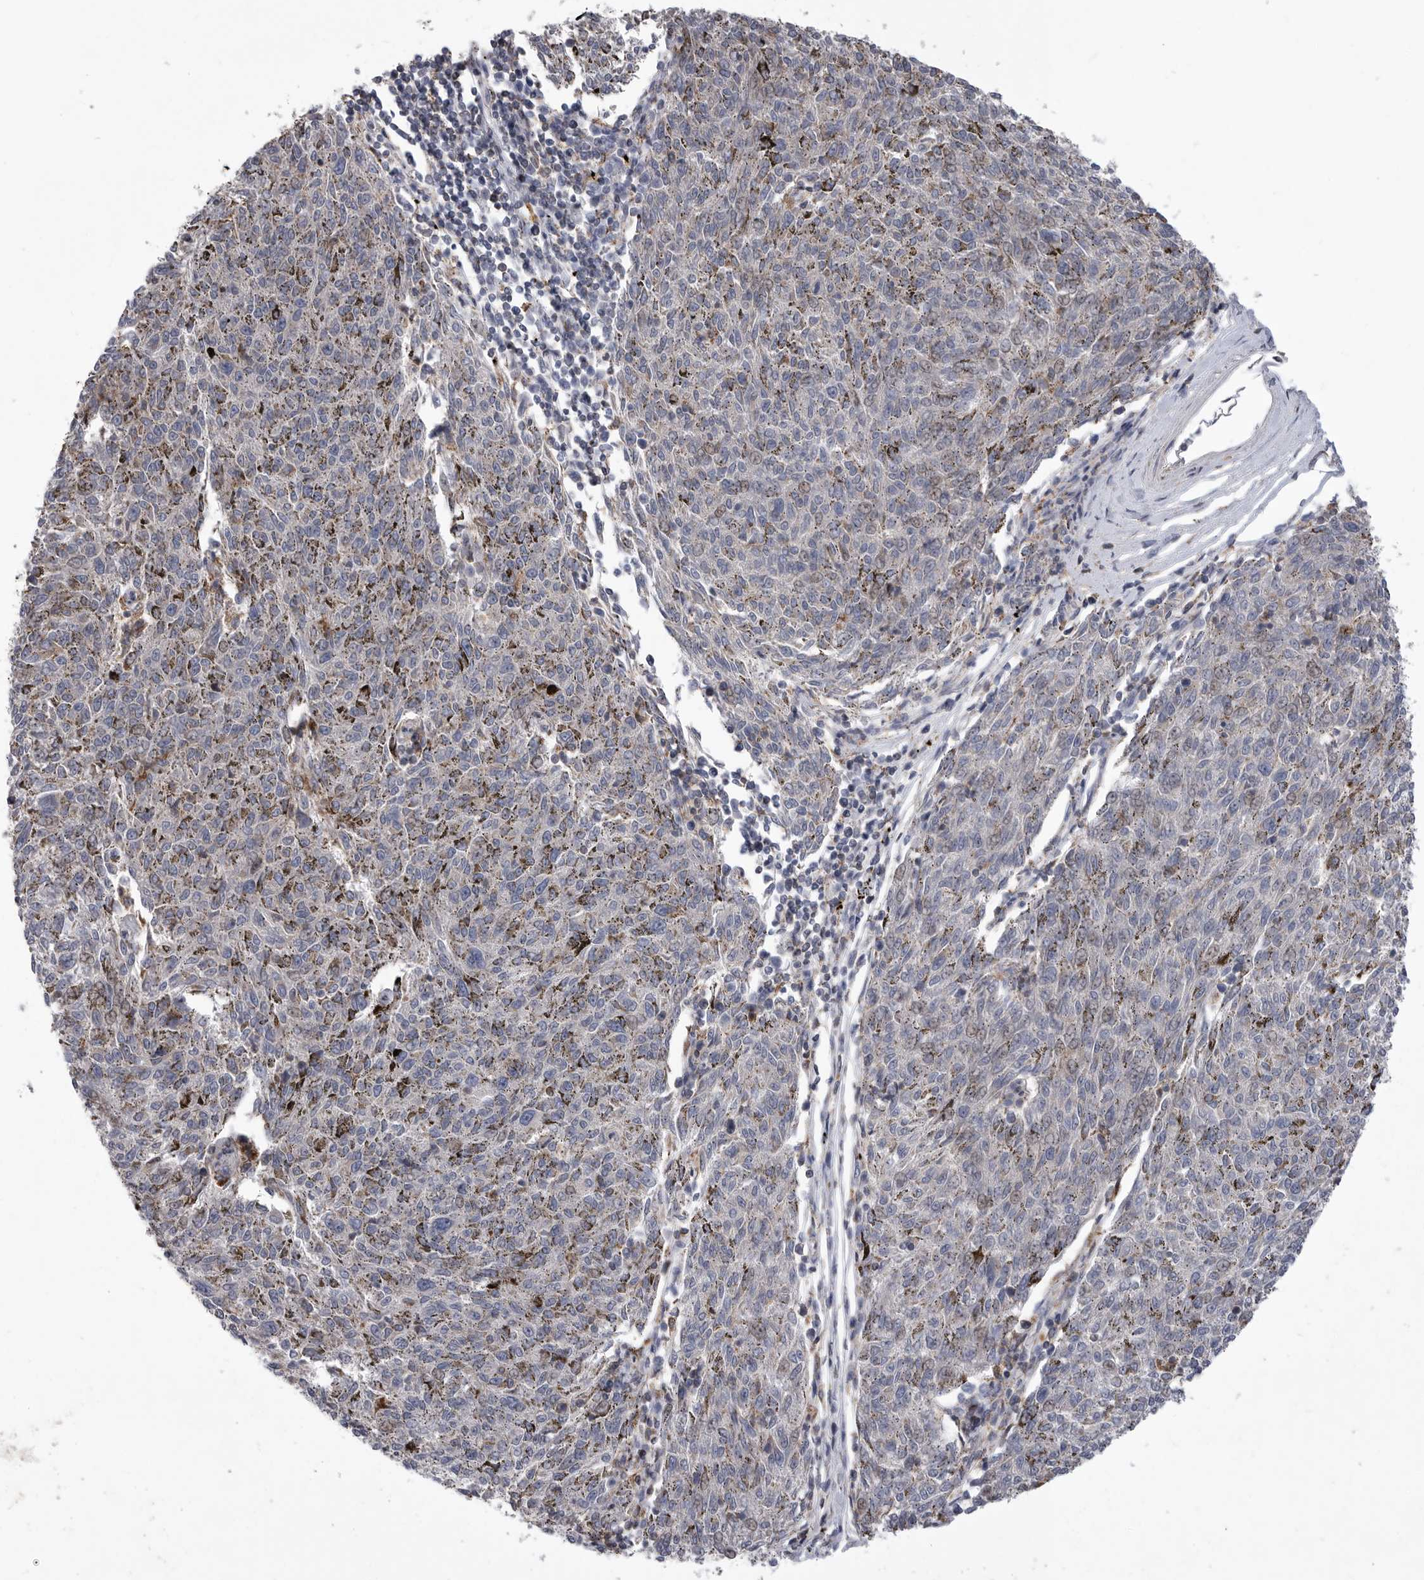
{"staining": {"intensity": "negative", "quantity": "none", "location": "none"}, "tissue": "melanoma", "cell_type": "Tumor cells", "image_type": "cancer", "snomed": [{"axis": "morphology", "description": "Malignant melanoma, NOS"}, {"axis": "topography", "description": "Skin"}], "caption": "A histopathology image of human melanoma is negative for staining in tumor cells. Nuclei are stained in blue.", "gene": "MPZL1", "patient": {"sex": "female", "age": 72}}